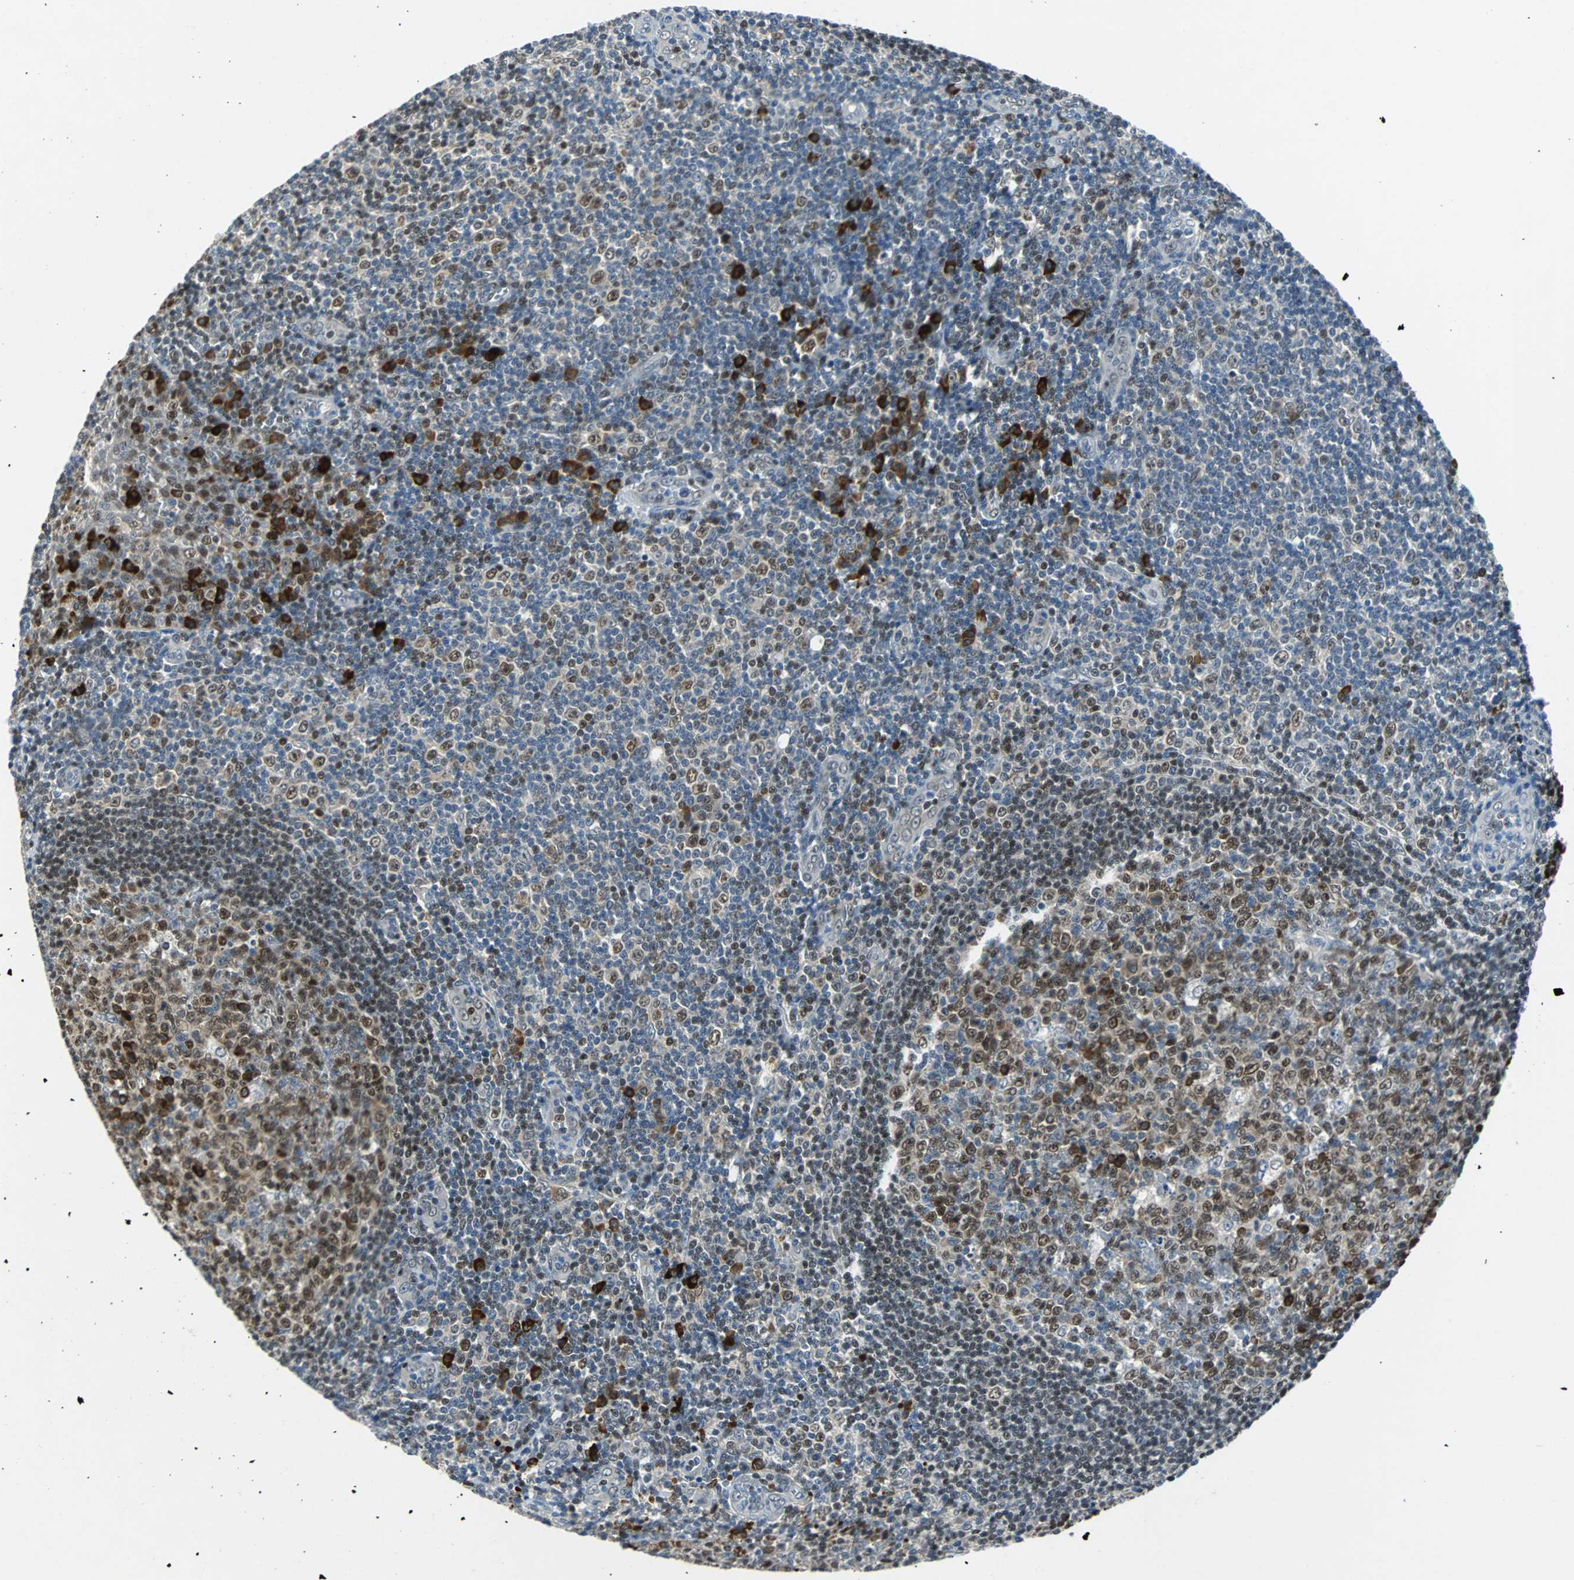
{"staining": {"intensity": "moderate", "quantity": "25%-75%", "location": "nuclear"}, "tissue": "tonsil", "cell_type": "Germinal center cells", "image_type": "normal", "snomed": [{"axis": "morphology", "description": "Normal tissue, NOS"}, {"axis": "topography", "description": "Tonsil"}], "caption": "DAB immunohistochemical staining of unremarkable tonsil displays moderate nuclear protein staining in approximately 25%-75% of germinal center cells.", "gene": "USP28", "patient": {"sex": "male", "age": 31}}